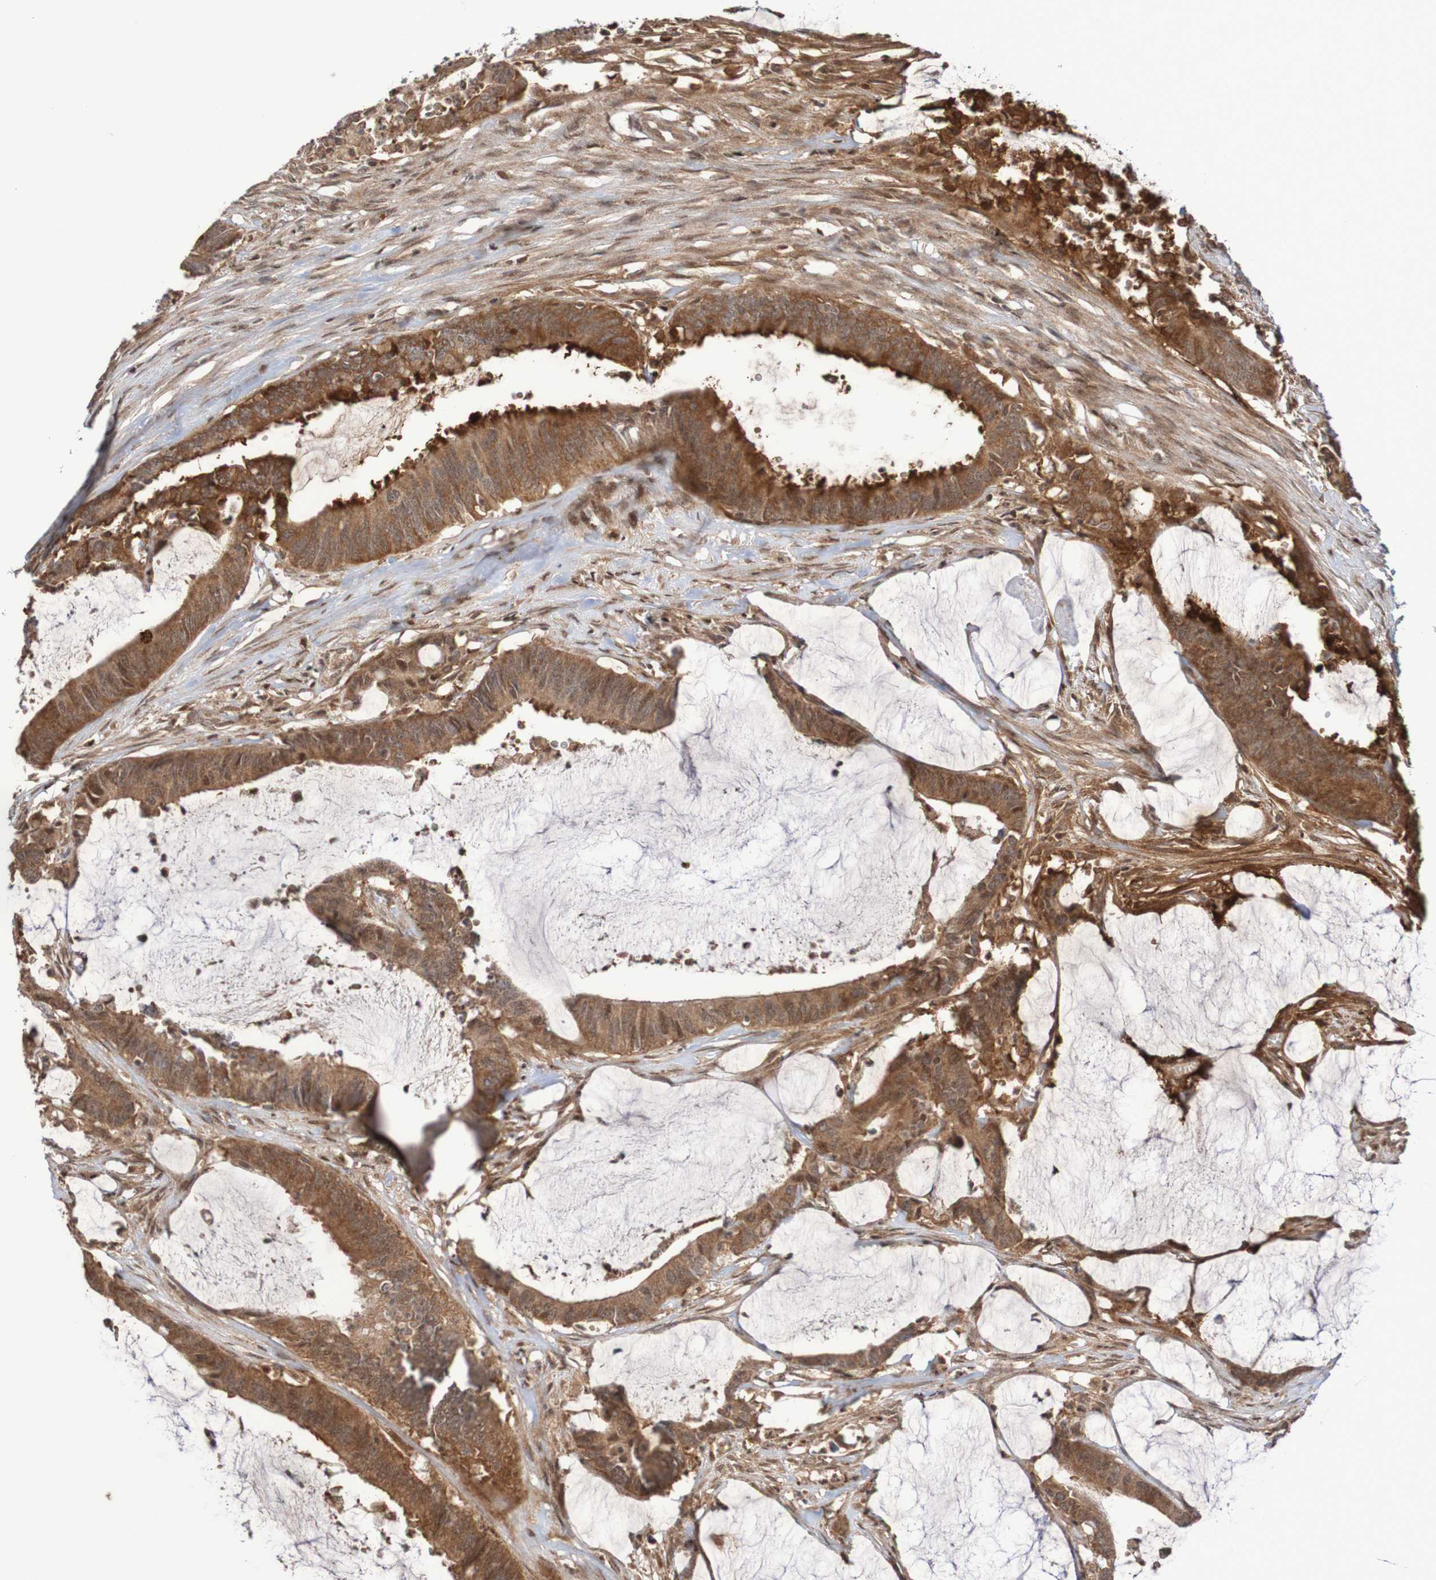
{"staining": {"intensity": "strong", "quantity": ">75%", "location": "cytoplasmic/membranous"}, "tissue": "colorectal cancer", "cell_type": "Tumor cells", "image_type": "cancer", "snomed": [{"axis": "morphology", "description": "Adenocarcinoma, NOS"}, {"axis": "topography", "description": "Rectum"}], "caption": "DAB immunohistochemical staining of human colorectal adenocarcinoma reveals strong cytoplasmic/membranous protein expression in about >75% of tumor cells.", "gene": "ITLN1", "patient": {"sex": "female", "age": 66}}